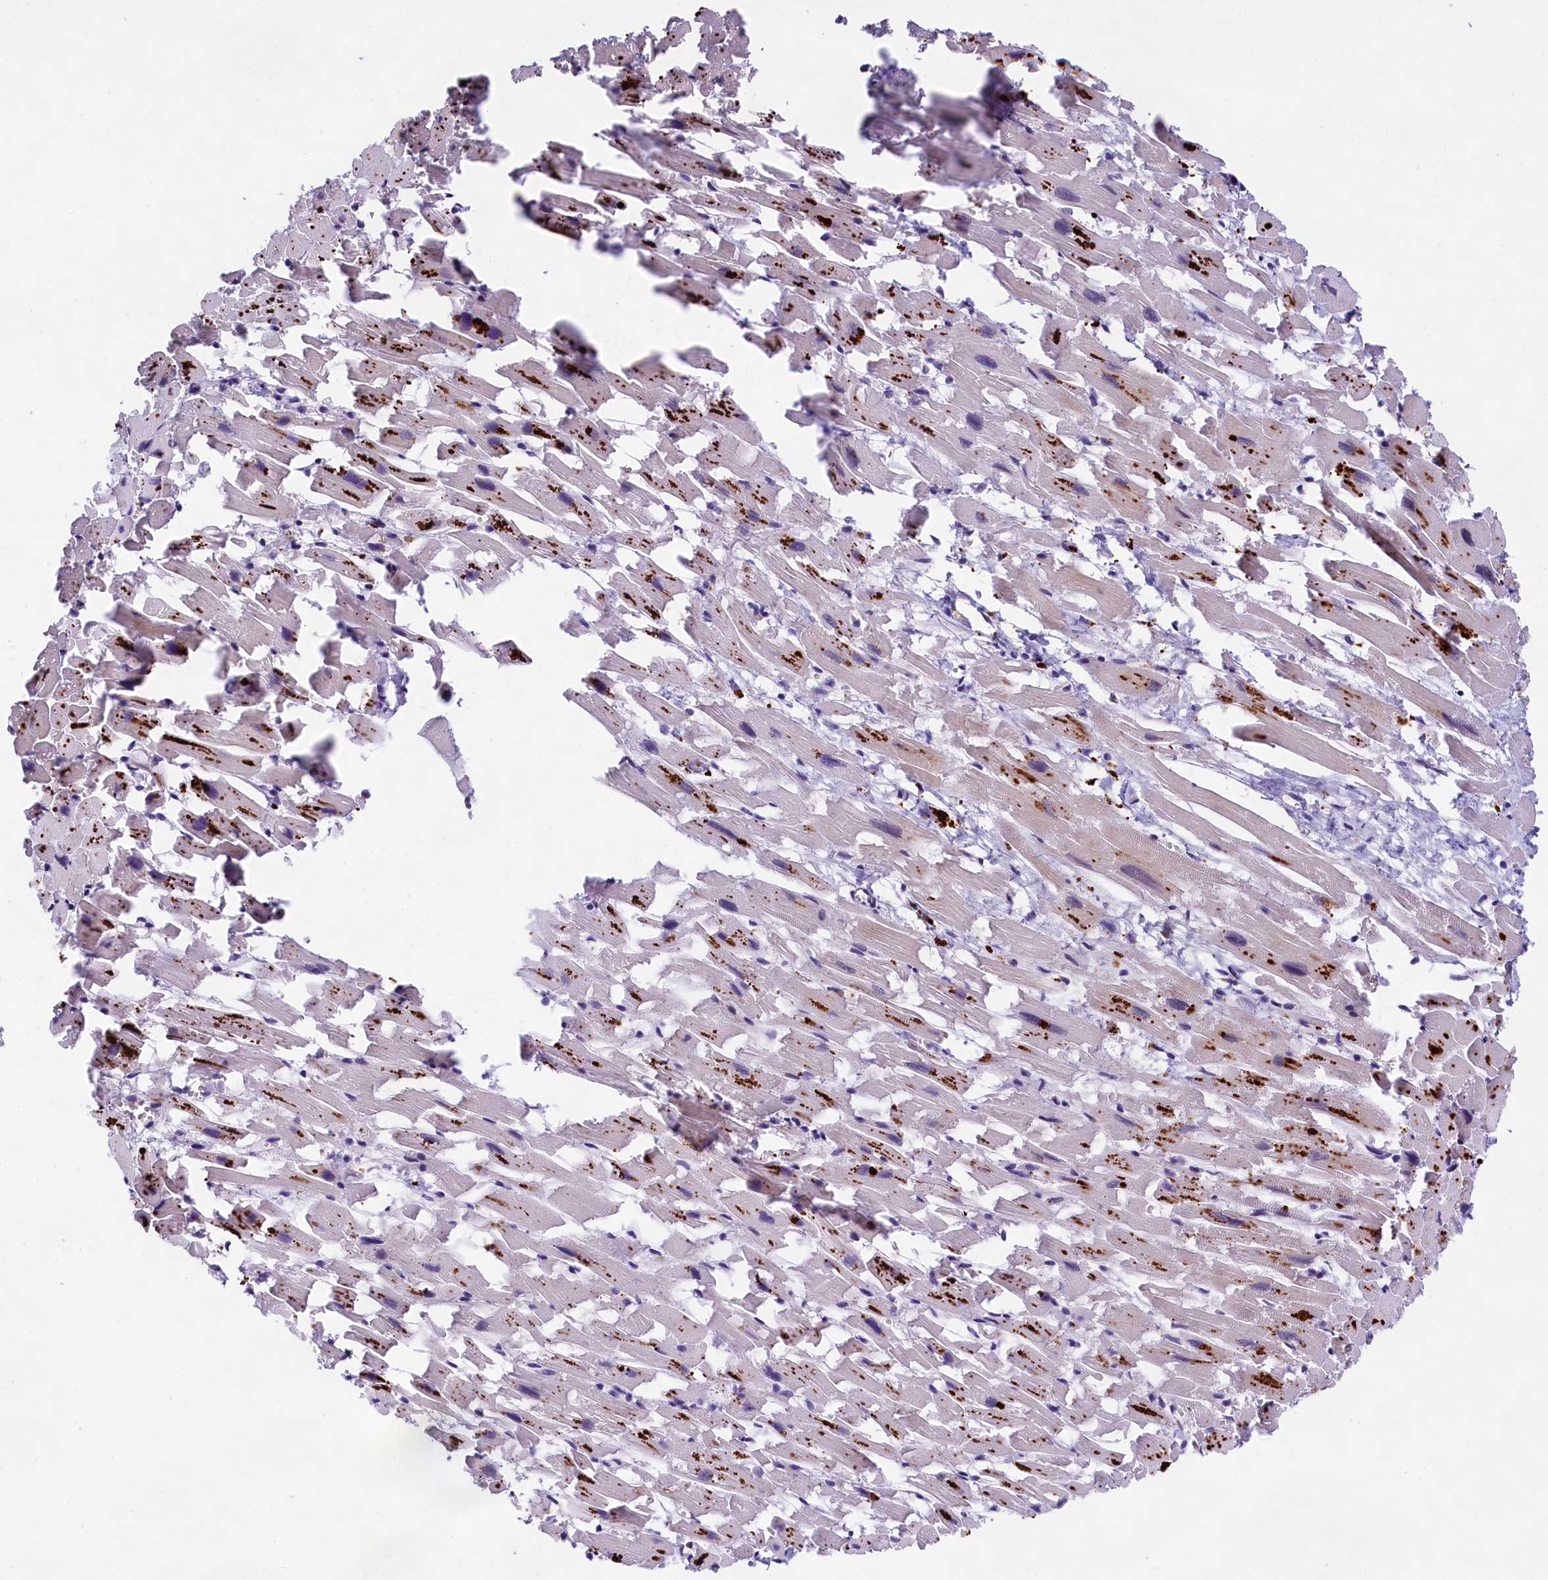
{"staining": {"intensity": "negative", "quantity": "none", "location": "none"}, "tissue": "heart muscle", "cell_type": "Cardiomyocytes", "image_type": "normal", "snomed": [{"axis": "morphology", "description": "Normal tissue, NOS"}, {"axis": "topography", "description": "Heart"}], "caption": "This is an immunohistochemistry photomicrograph of normal heart muscle. There is no positivity in cardiomyocytes.", "gene": "FBXO45", "patient": {"sex": "female", "age": 64}}